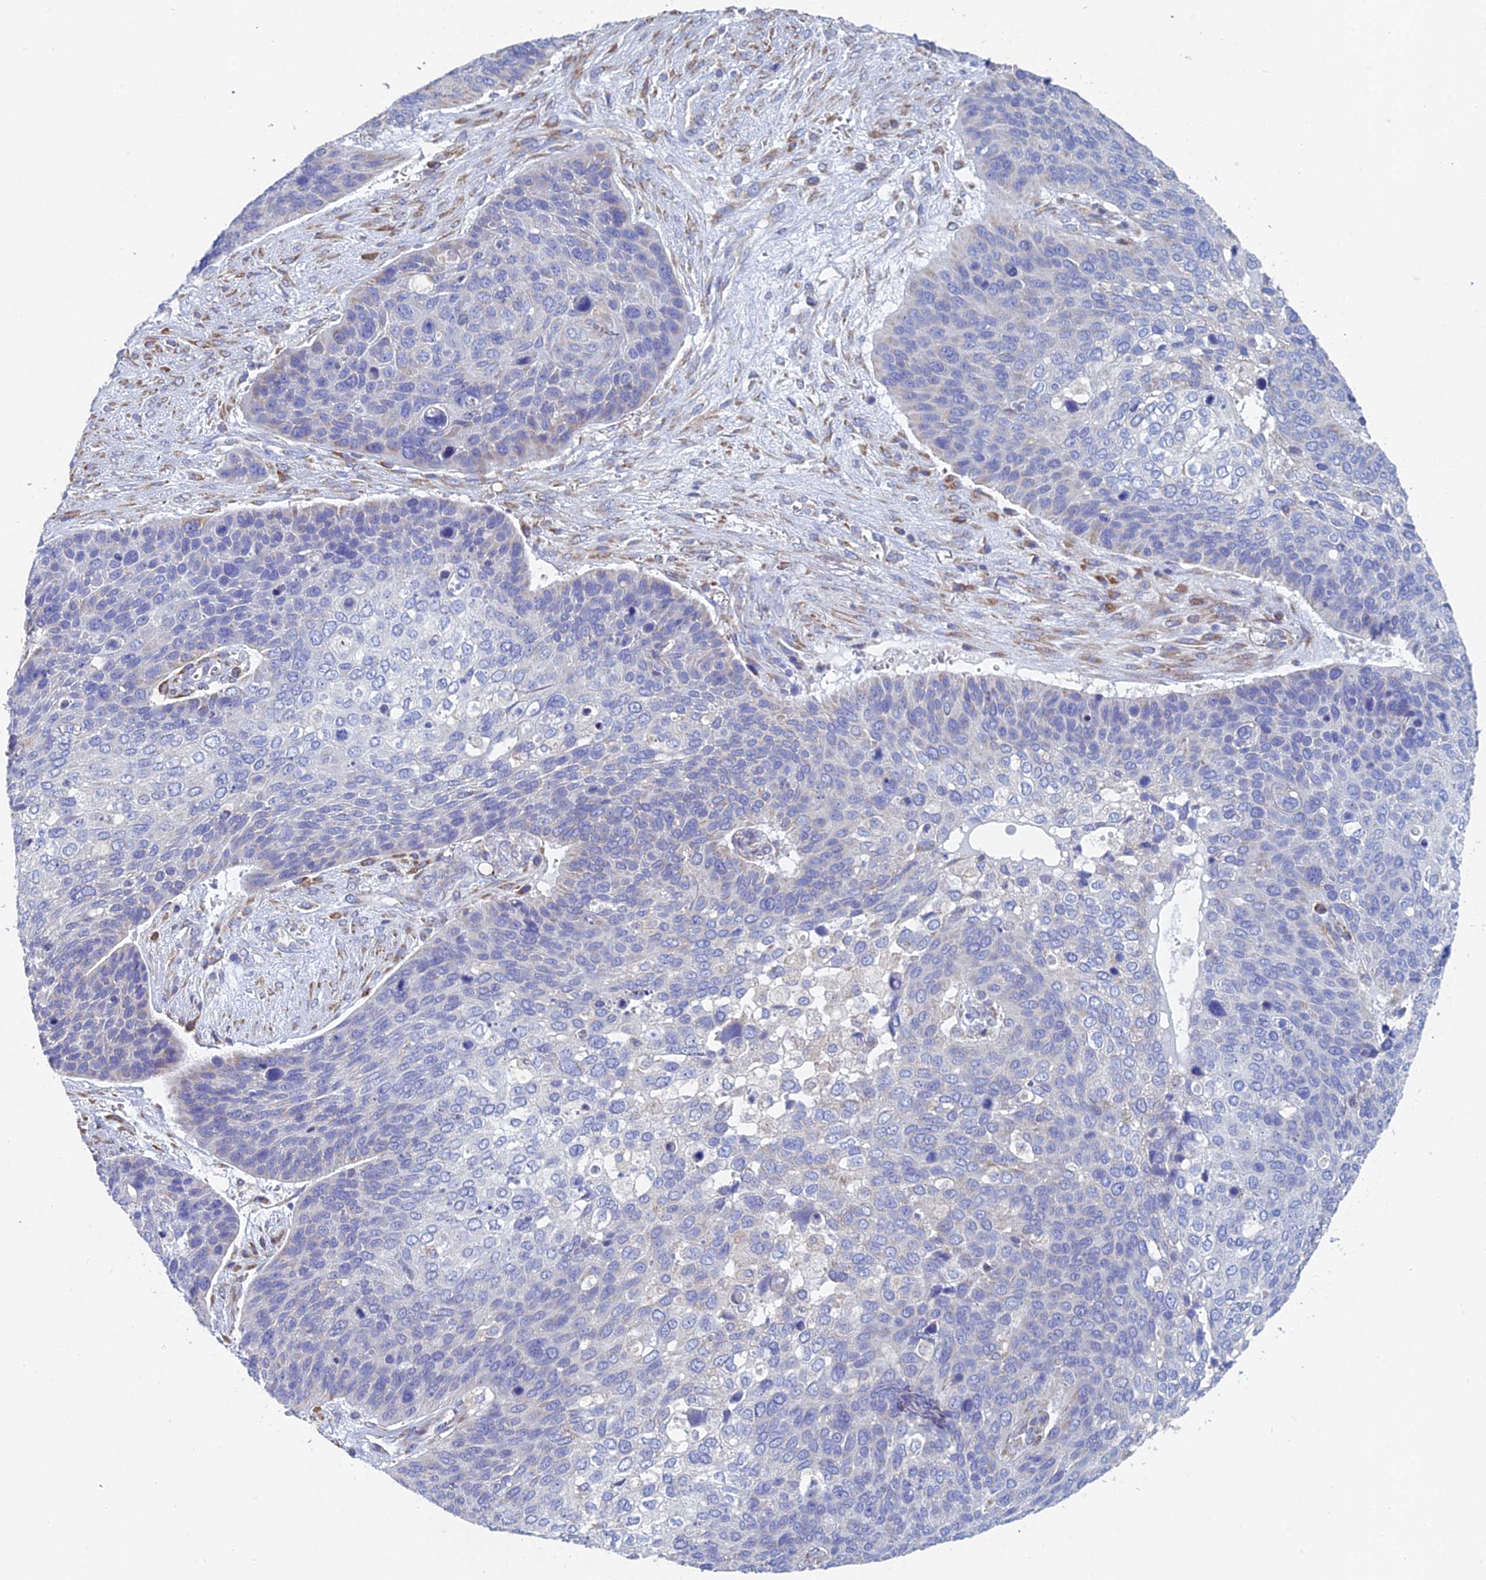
{"staining": {"intensity": "weak", "quantity": "<25%", "location": "cytoplasmic/membranous"}, "tissue": "skin cancer", "cell_type": "Tumor cells", "image_type": "cancer", "snomed": [{"axis": "morphology", "description": "Basal cell carcinoma"}, {"axis": "topography", "description": "Skin"}], "caption": "High power microscopy micrograph of an immunohistochemistry (IHC) histopathology image of basal cell carcinoma (skin), revealing no significant expression in tumor cells. (DAB IHC visualized using brightfield microscopy, high magnification).", "gene": "CRACR2B", "patient": {"sex": "female", "age": 74}}